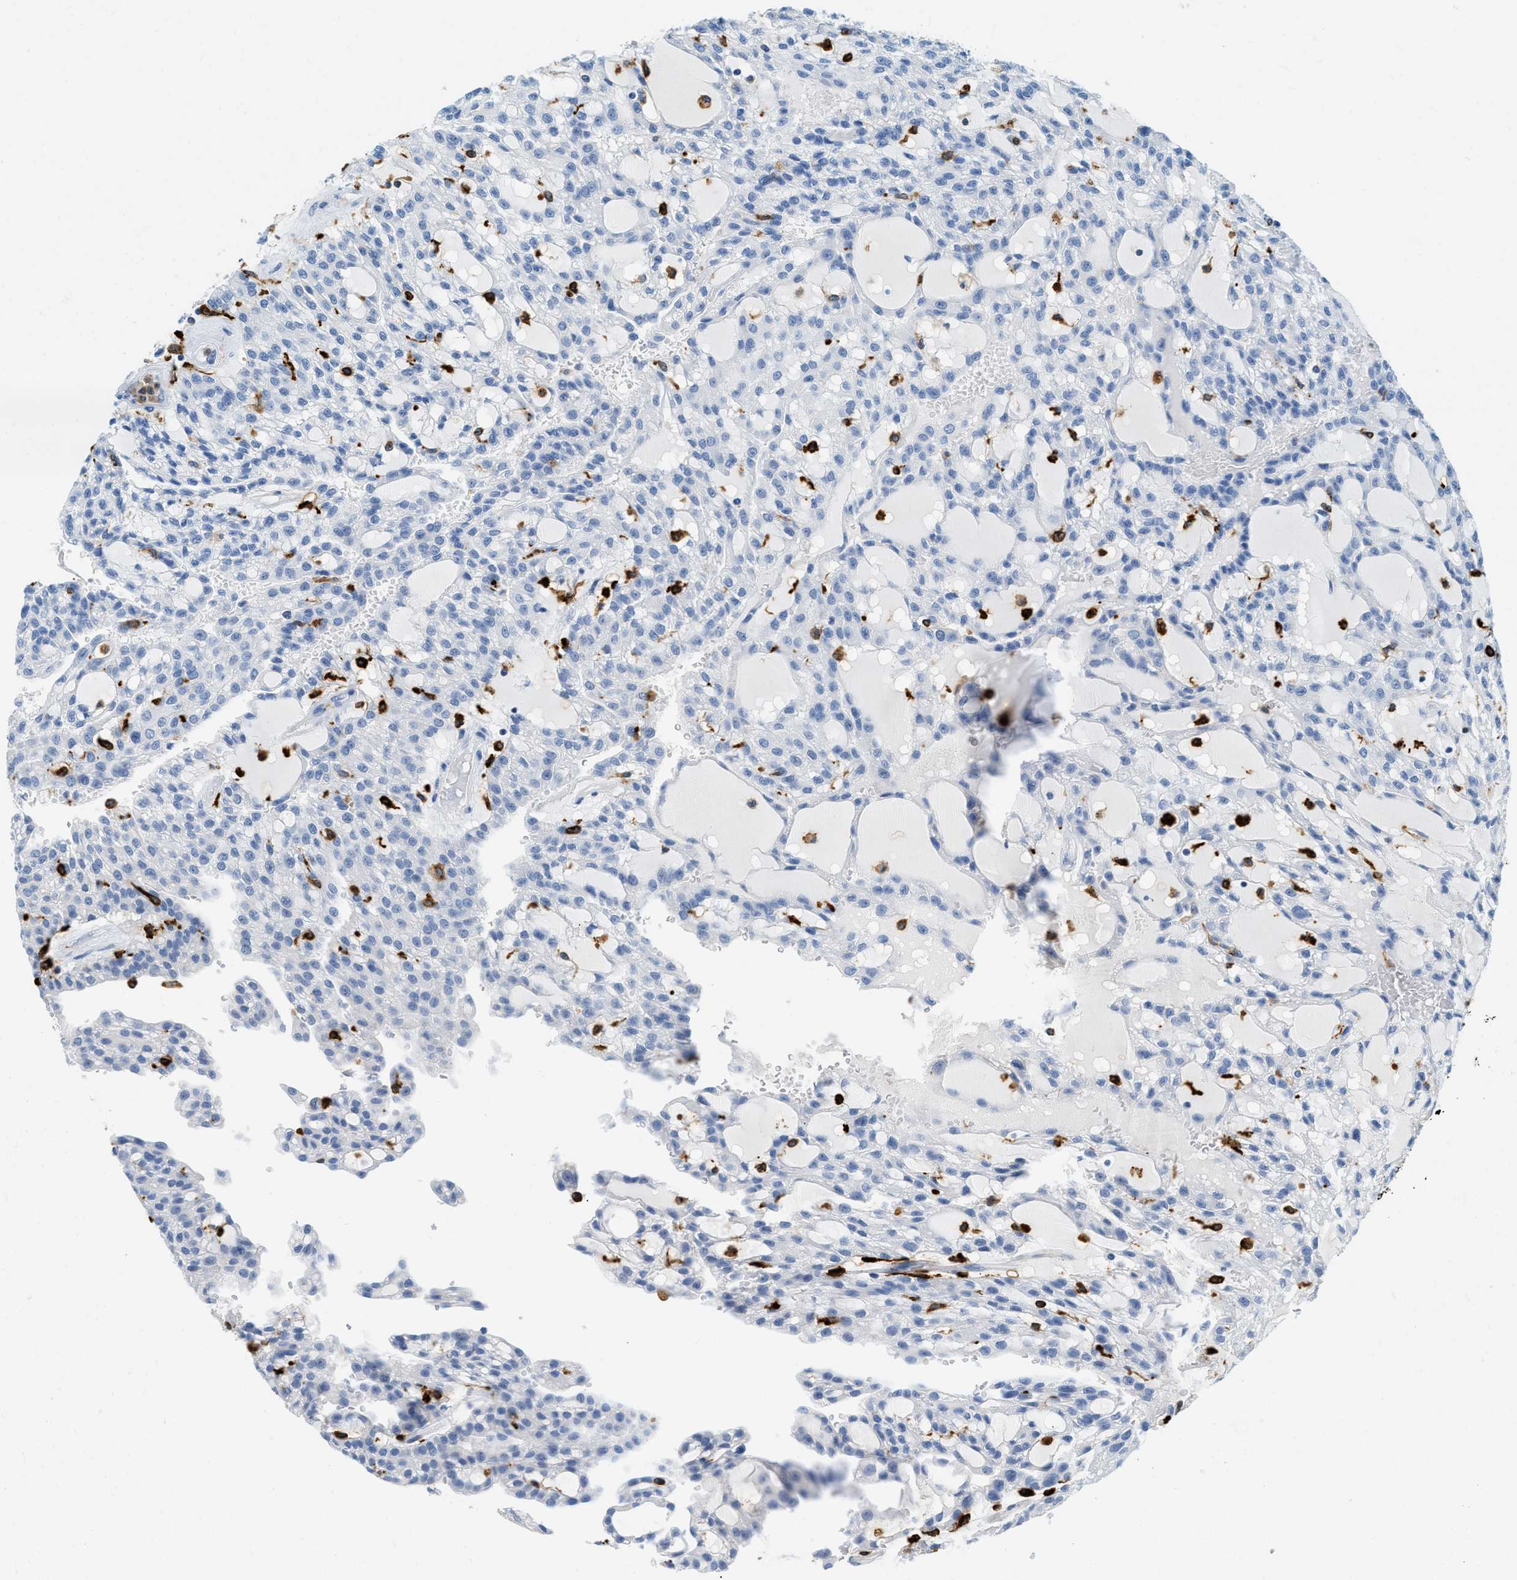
{"staining": {"intensity": "negative", "quantity": "none", "location": "none"}, "tissue": "renal cancer", "cell_type": "Tumor cells", "image_type": "cancer", "snomed": [{"axis": "morphology", "description": "Adenocarcinoma, NOS"}, {"axis": "topography", "description": "Kidney"}], "caption": "This is a histopathology image of immunohistochemistry staining of renal cancer (adenocarcinoma), which shows no staining in tumor cells.", "gene": "CD226", "patient": {"sex": "male", "age": 63}}